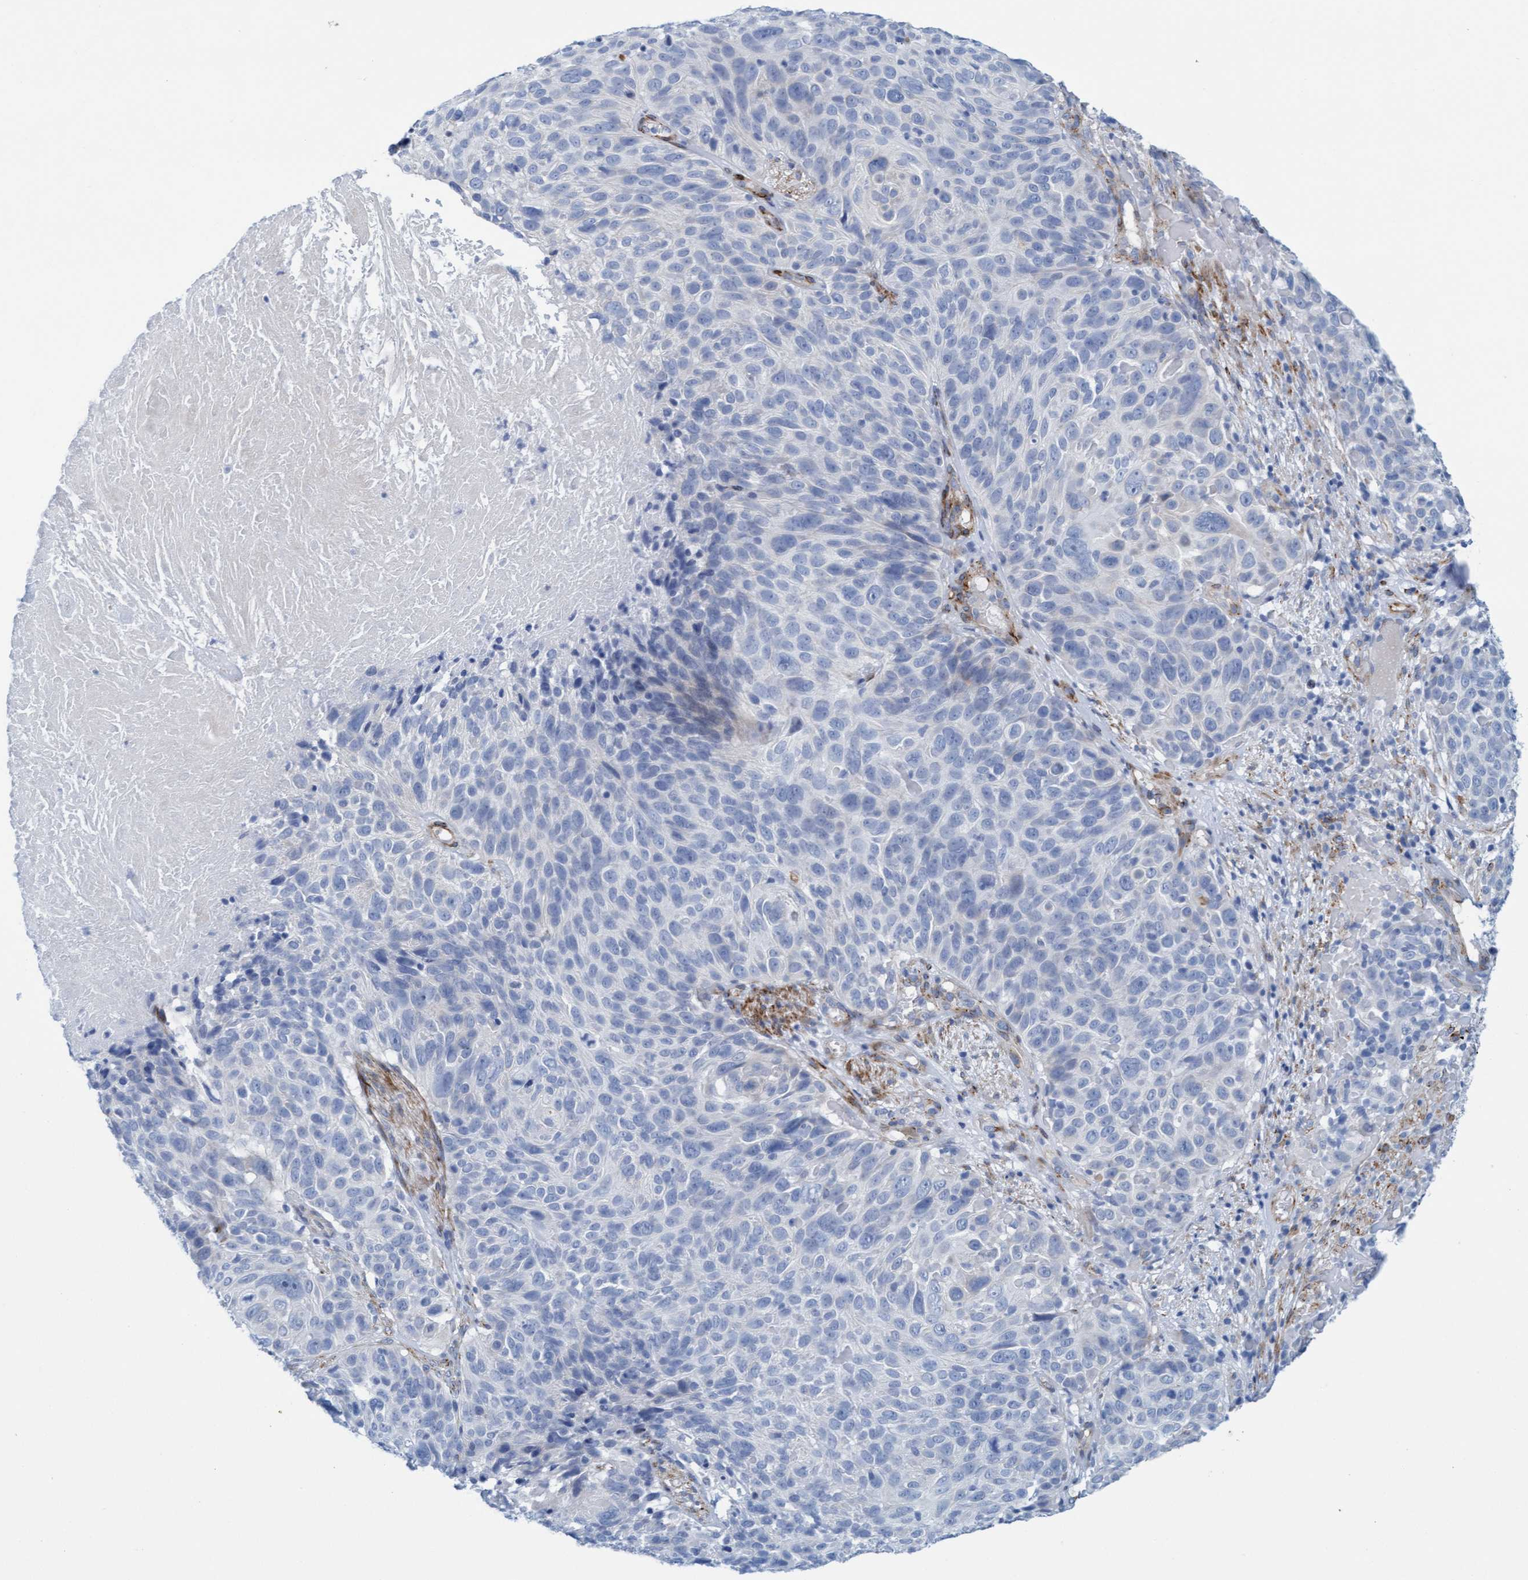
{"staining": {"intensity": "negative", "quantity": "none", "location": "none"}, "tissue": "cervical cancer", "cell_type": "Tumor cells", "image_type": "cancer", "snomed": [{"axis": "morphology", "description": "Squamous cell carcinoma, NOS"}, {"axis": "topography", "description": "Cervix"}], "caption": "Cervical cancer (squamous cell carcinoma) stained for a protein using immunohistochemistry (IHC) displays no expression tumor cells.", "gene": "MTFR1", "patient": {"sex": "female", "age": 74}}